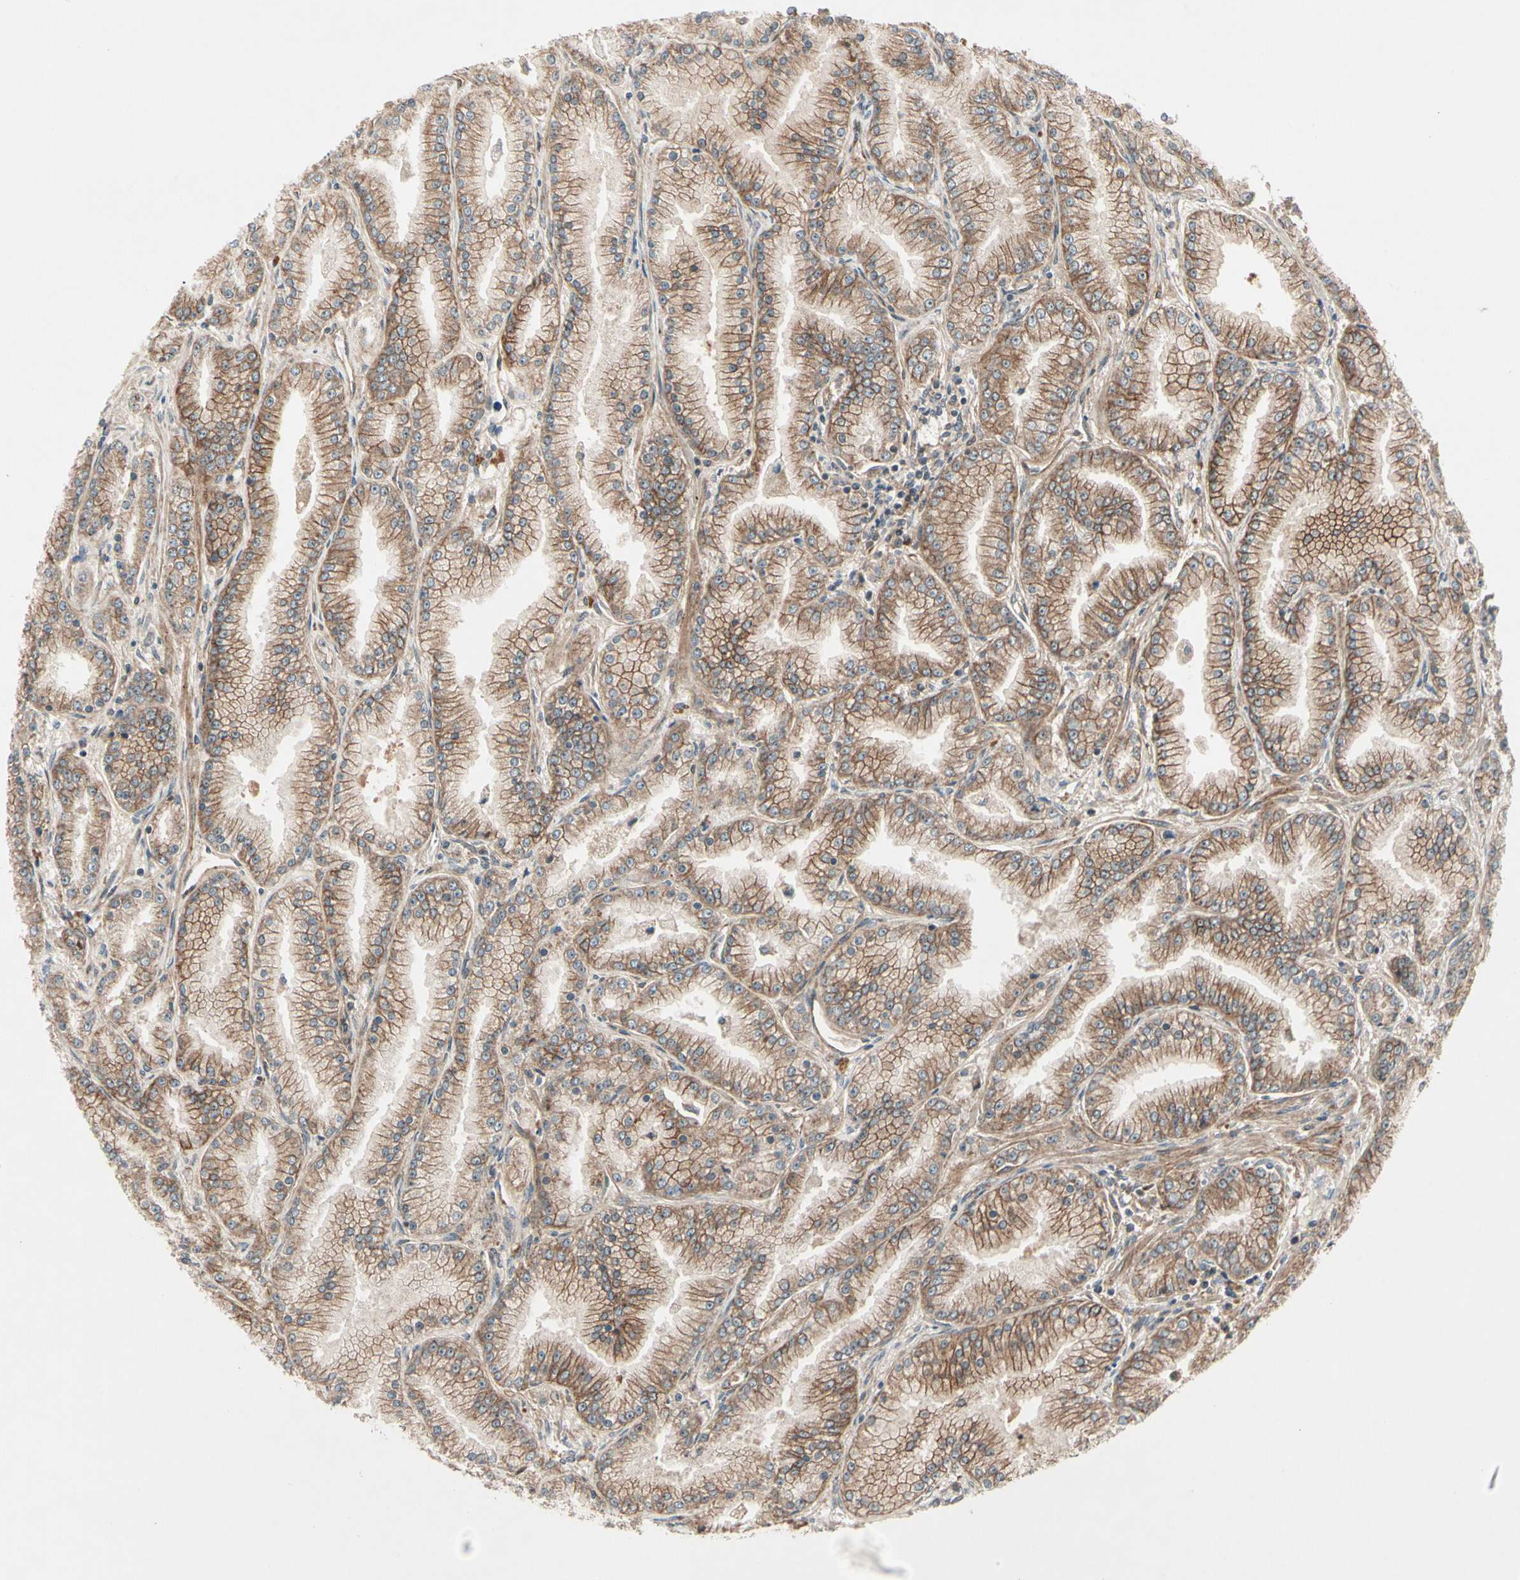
{"staining": {"intensity": "moderate", "quantity": ">75%", "location": "cytoplasmic/membranous"}, "tissue": "prostate cancer", "cell_type": "Tumor cells", "image_type": "cancer", "snomed": [{"axis": "morphology", "description": "Adenocarcinoma, High grade"}, {"axis": "topography", "description": "Prostate"}], "caption": "DAB (3,3'-diaminobenzidine) immunohistochemical staining of human prostate cancer (high-grade adenocarcinoma) demonstrates moderate cytoplasmic/membranous protein staining in approximately >75% of tumor cells.", "gene": "FLOT1", "patient": {"sex": "male", "age": 61}}